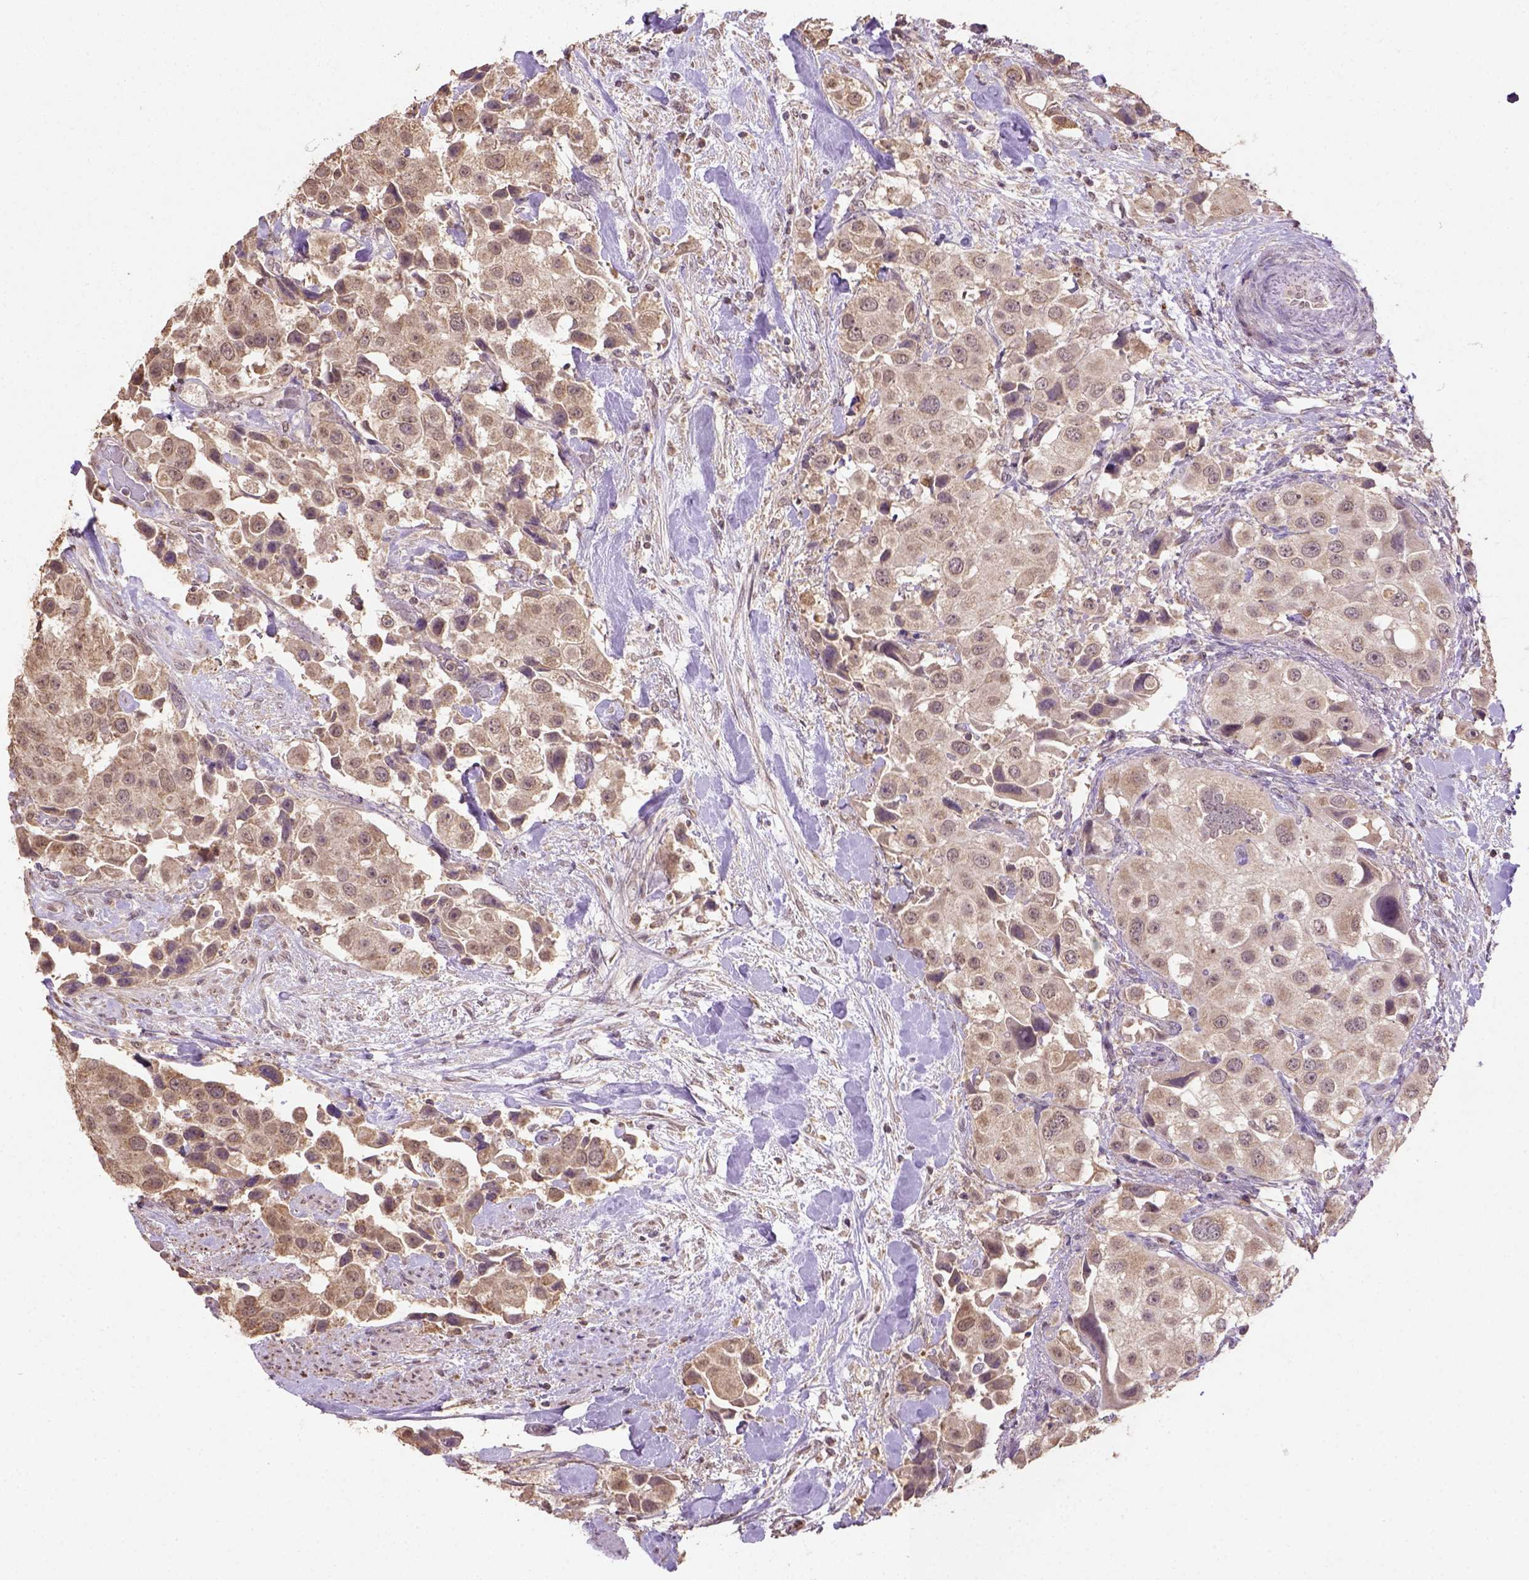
{"staining": {"intensity": "moderate", "quantity": "<25%", "location": "cytoplasmic/membranous"}, "tissue": "urothelial cancer", "cell_type": "Tumor cells", "image_type": "cancer", "snomed": [{"axis": "morphology", "description": "Urothelial carcinoma, High grade"}, {"axis": "topography", "description": "Urinary bladder"}], "caption": "Immunohistochemical staining of high-grade urothelial carcinoma exhibits low levels of moderate cytoplasmic/membranous expression in about <25% of tumor cells.", "gene": "NUDT10", "patient": {"sex": "female", "age": 64}}